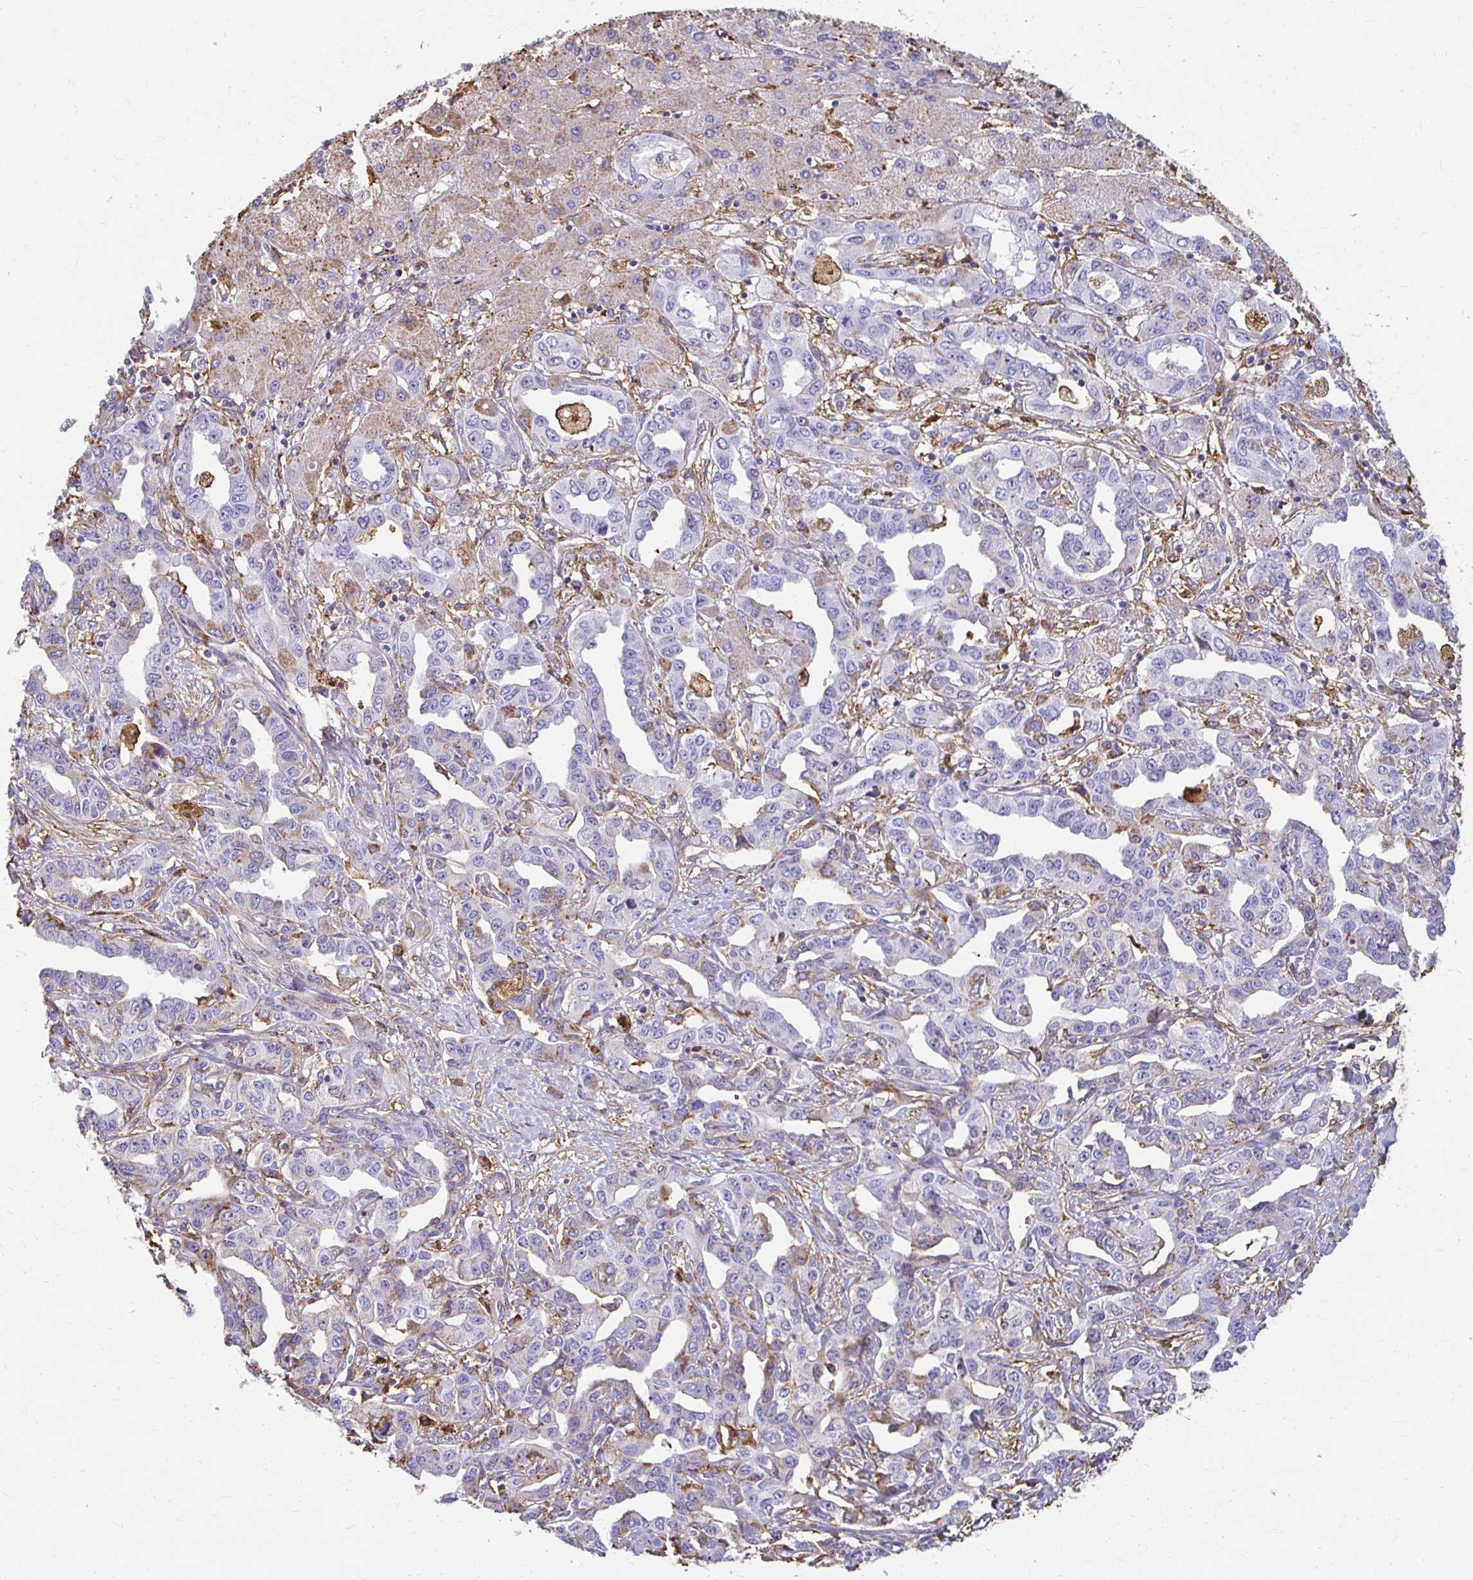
{"staining": {"intensity": "negative", "quantity": "none", "location": "none"}, "tissue": "liver cancer", "cell_type": "Tumor cells", "image_type": "cancer", "snomed": [{"axis": "morphology", "description": "Cholangiocarcinoma"}, {"axis": "topography", "description": "Liver"}], "caption": "The image reveals no staining of tumor cells in cholangiocarcinoma (liver). (Stains: DAB (3,3'-diaminobenzidine) immunohistochemistry with hematoxylin counter stain, Microscopy: brightfield microscopy at high magnification).", "gene": "TAS1R3", "patient": {"sex": "male", "age": 59}}